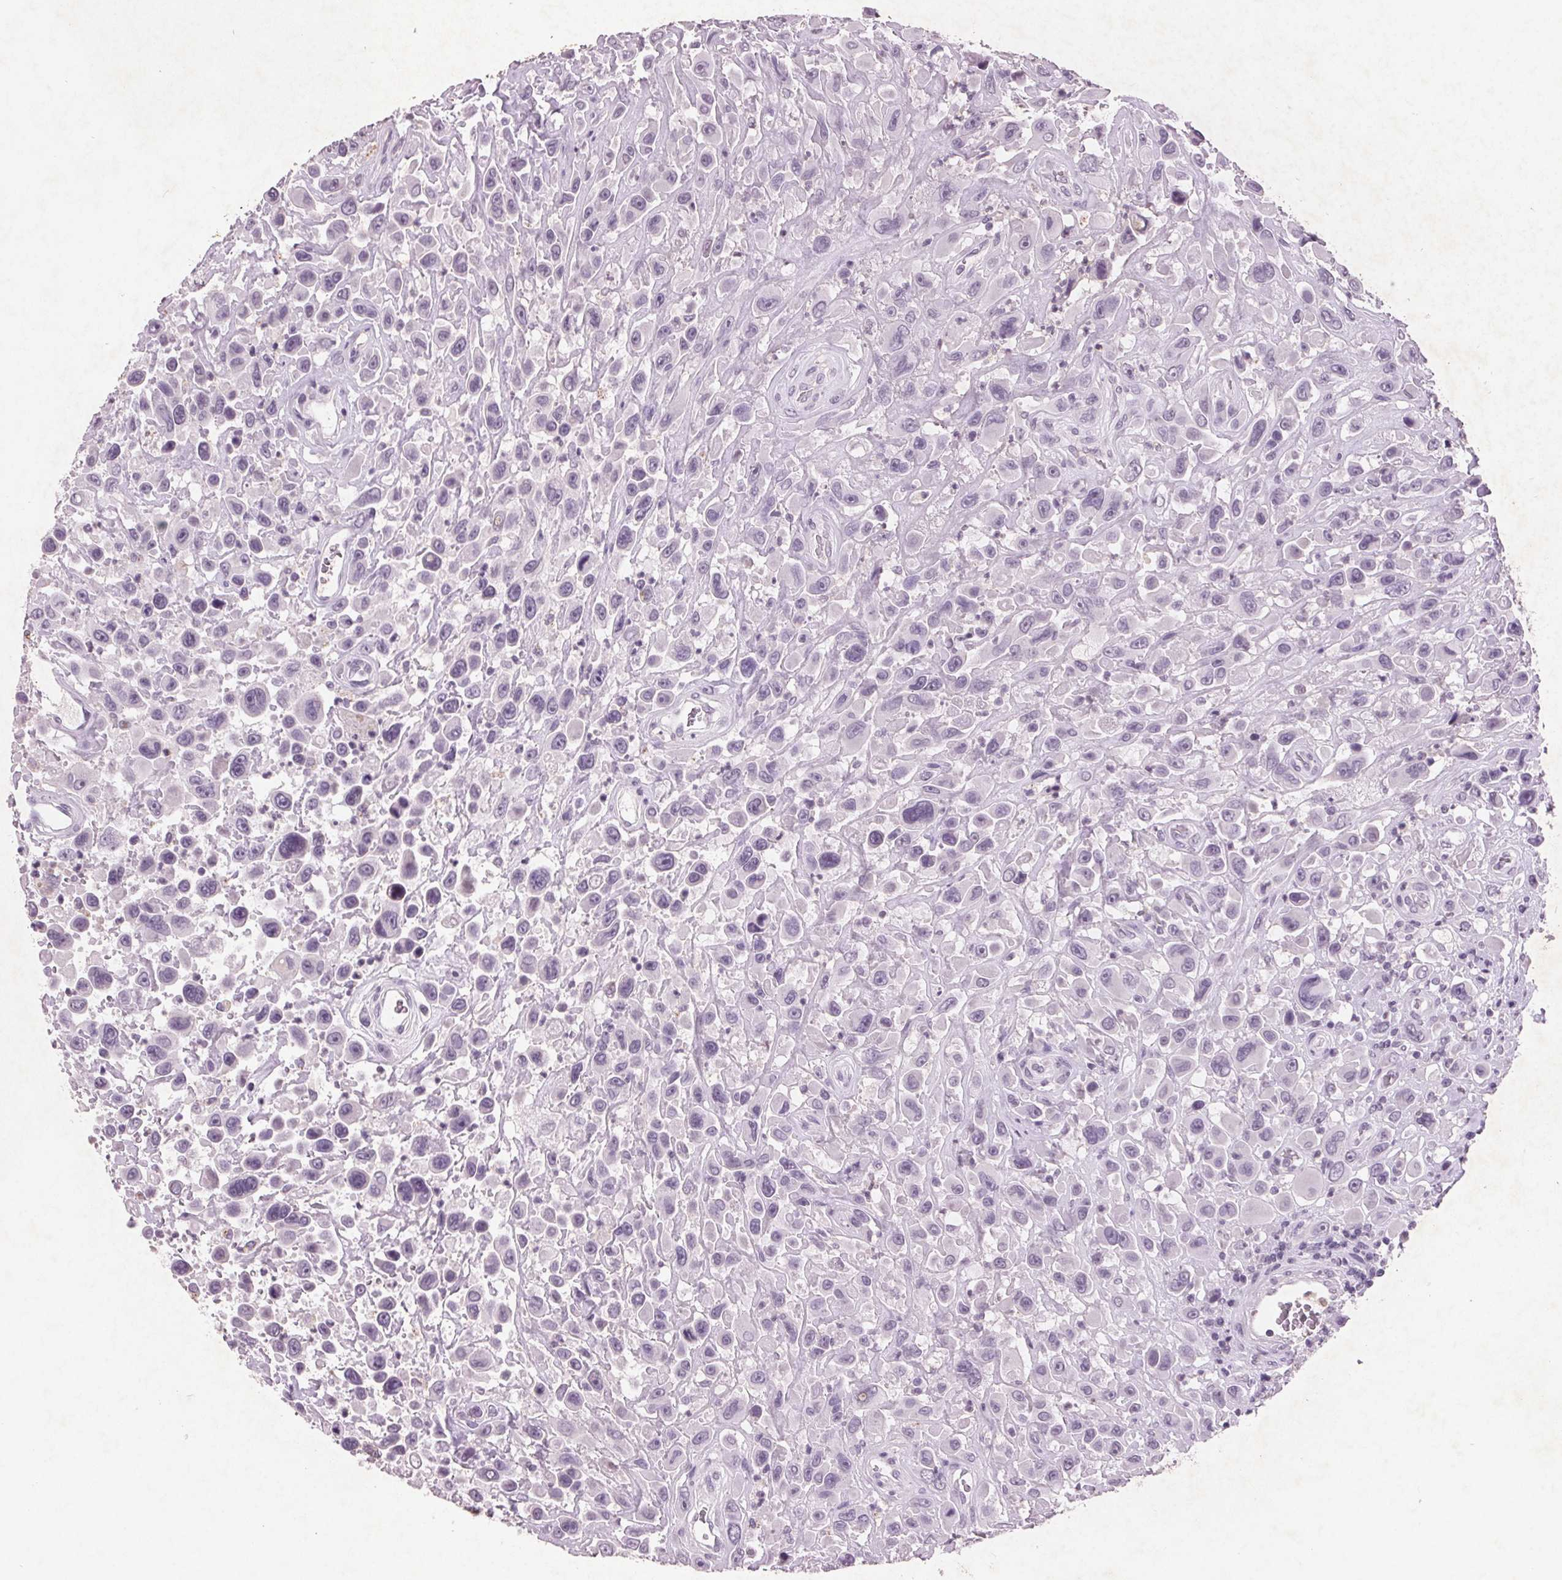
{"staining": {"intensity": "negative", "quantity": "none", "location": "none"}, "tissue": "urothelial cancer", "cell_type": "Tumor cells", "image_type": "cancer", "snomed": [{"axis": "morphology", "description": "Urothelial carcinoma, High grade"}, {"axis": "topography", "description": "Urinary bladder"}], "caption": "Image shows no protein staining in tumor cells of urothelial carcinoma (high-grade) tissue.", "gene": "PTPN14", "patient": {"sex": "male", "age": 53}}